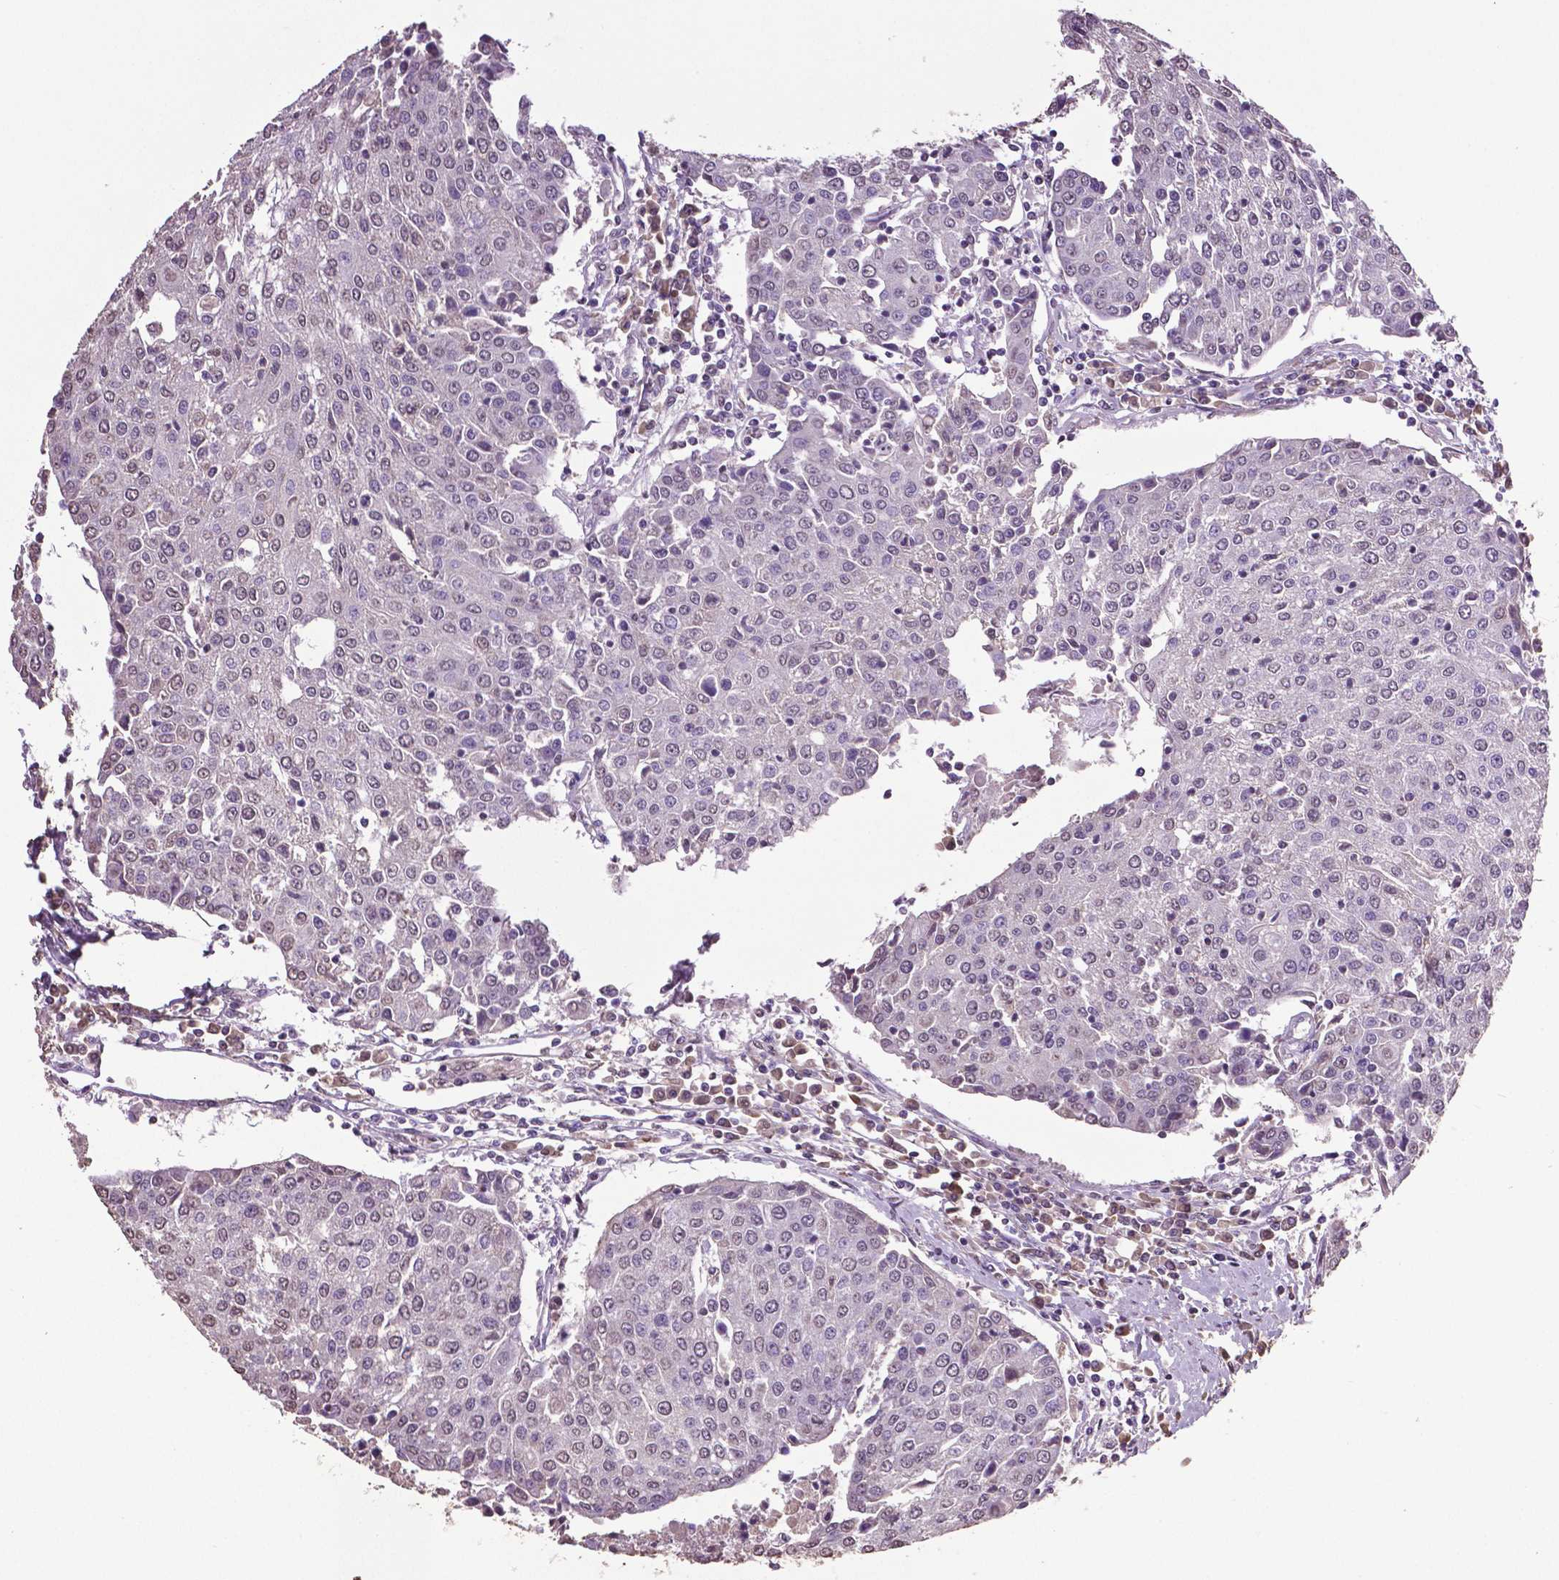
{"staining": {"intensity": "negative", "quantity": "none", "location": "none"}, "tissue": "urothelial cancer", "cell_type": "Tumor cells", "image_type": "cancer", "snomed": [{"axis": "morphology", "description": "Urothelial carcinoma, High grade"}, {"axis": "topography", "description": "Urinary bladder"}], "caption": "Tumor cells are negative for brown protein staining in high-grade urothelial carcinoma.", "gene": "RUNX3", "patient": {"sex": "female", "age": 85}}